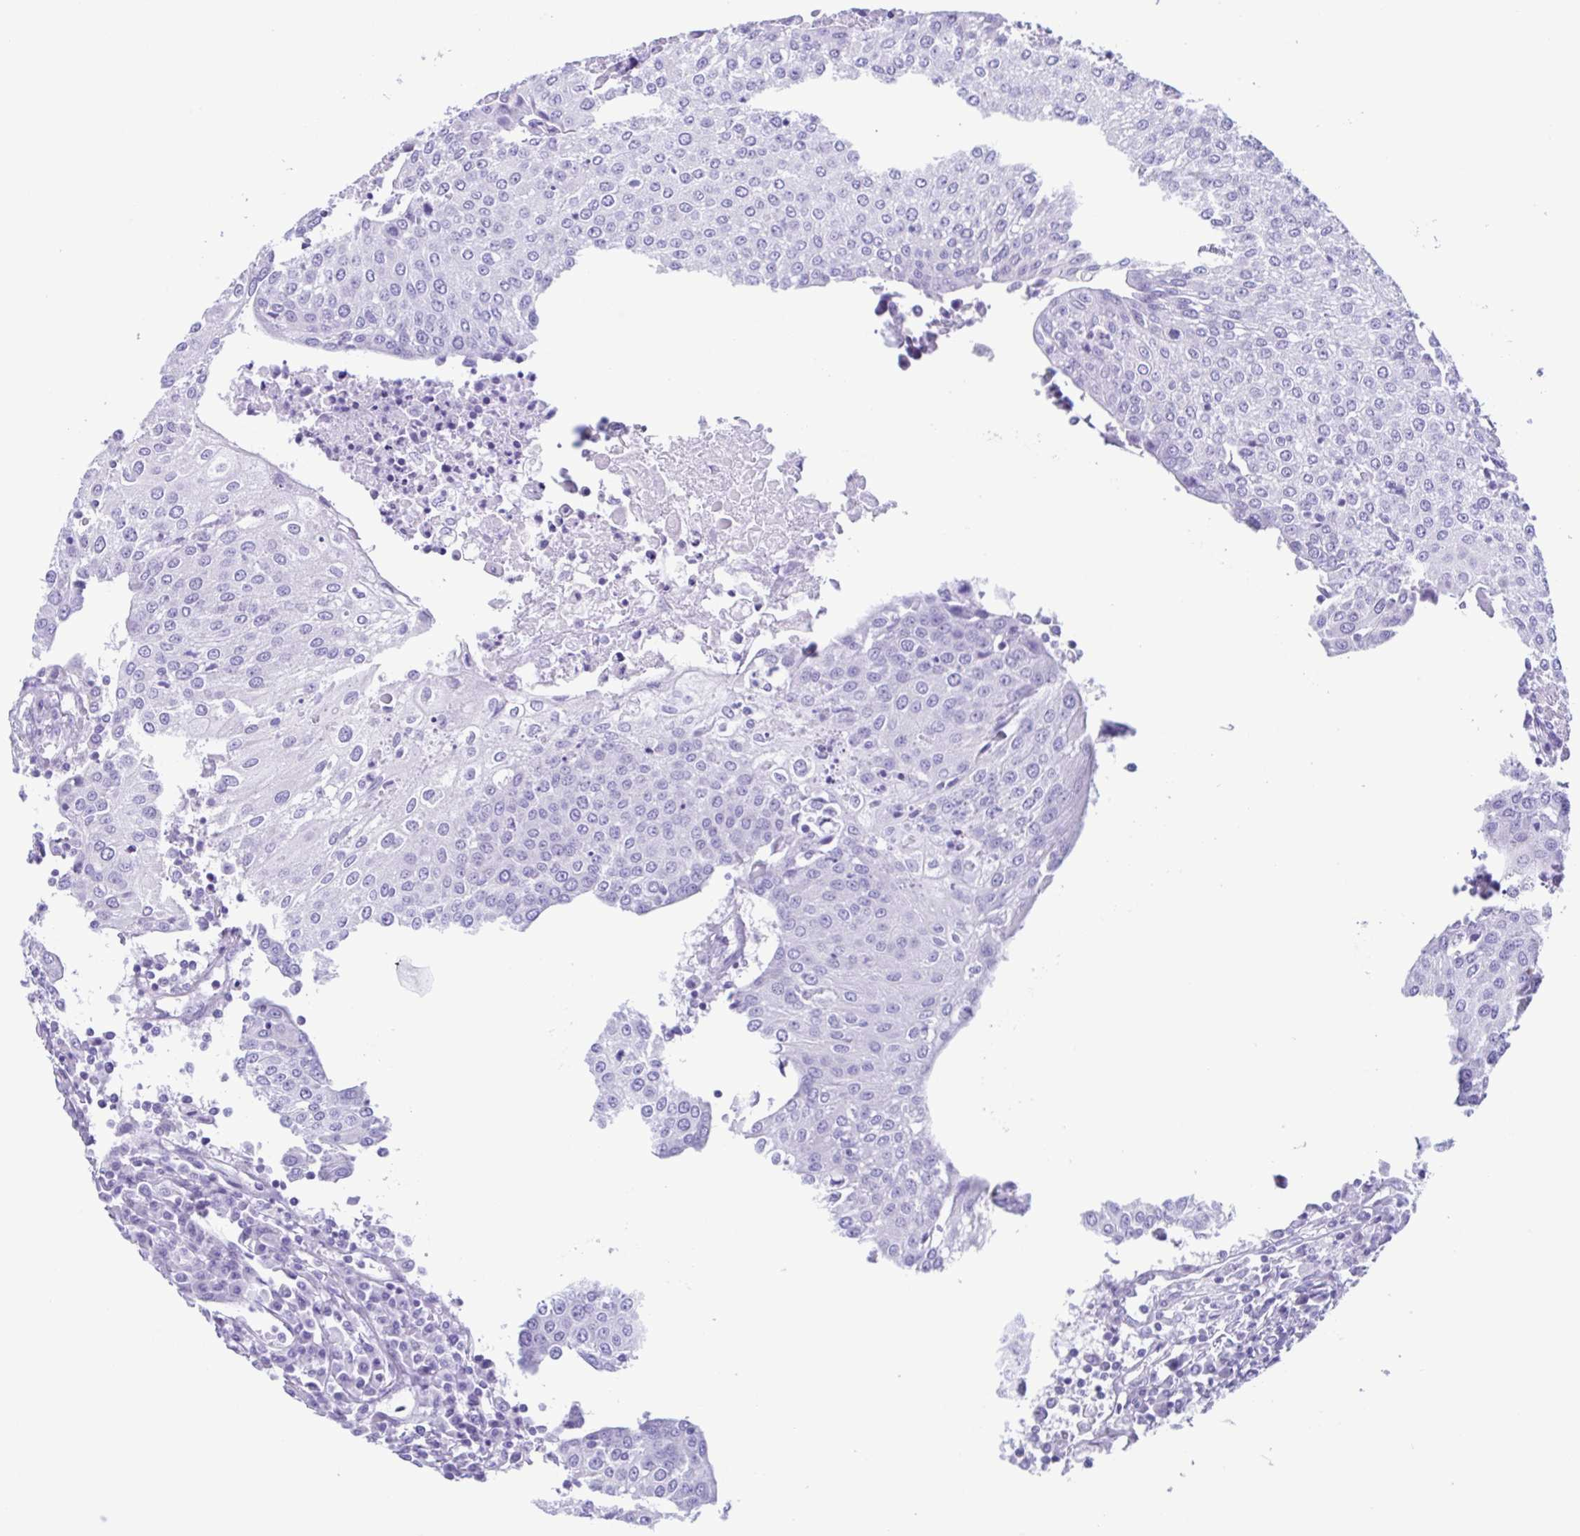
{"staining": {"intensity": "negative", "quantity": "none", "location": "none"}, "tissue": "urothelial cancer", "cell_type": "Tumor cells", "image_type": "cancer", "snomed": [{"axis": "morphology", "description": "Urothelial carcinoma, High grade"}, {"axis": "topography", "description": "Urinary bladder"}], "caption": "This photomicrograph is of urothelial cancer stained with immunohistochemistry (IHC) to label a protein in brown with the nuclei are counter-stained blue. There is no expression in tumor cells.", "gene": "ACTRT3", "patient": {"sex": "female", "age": 85}}